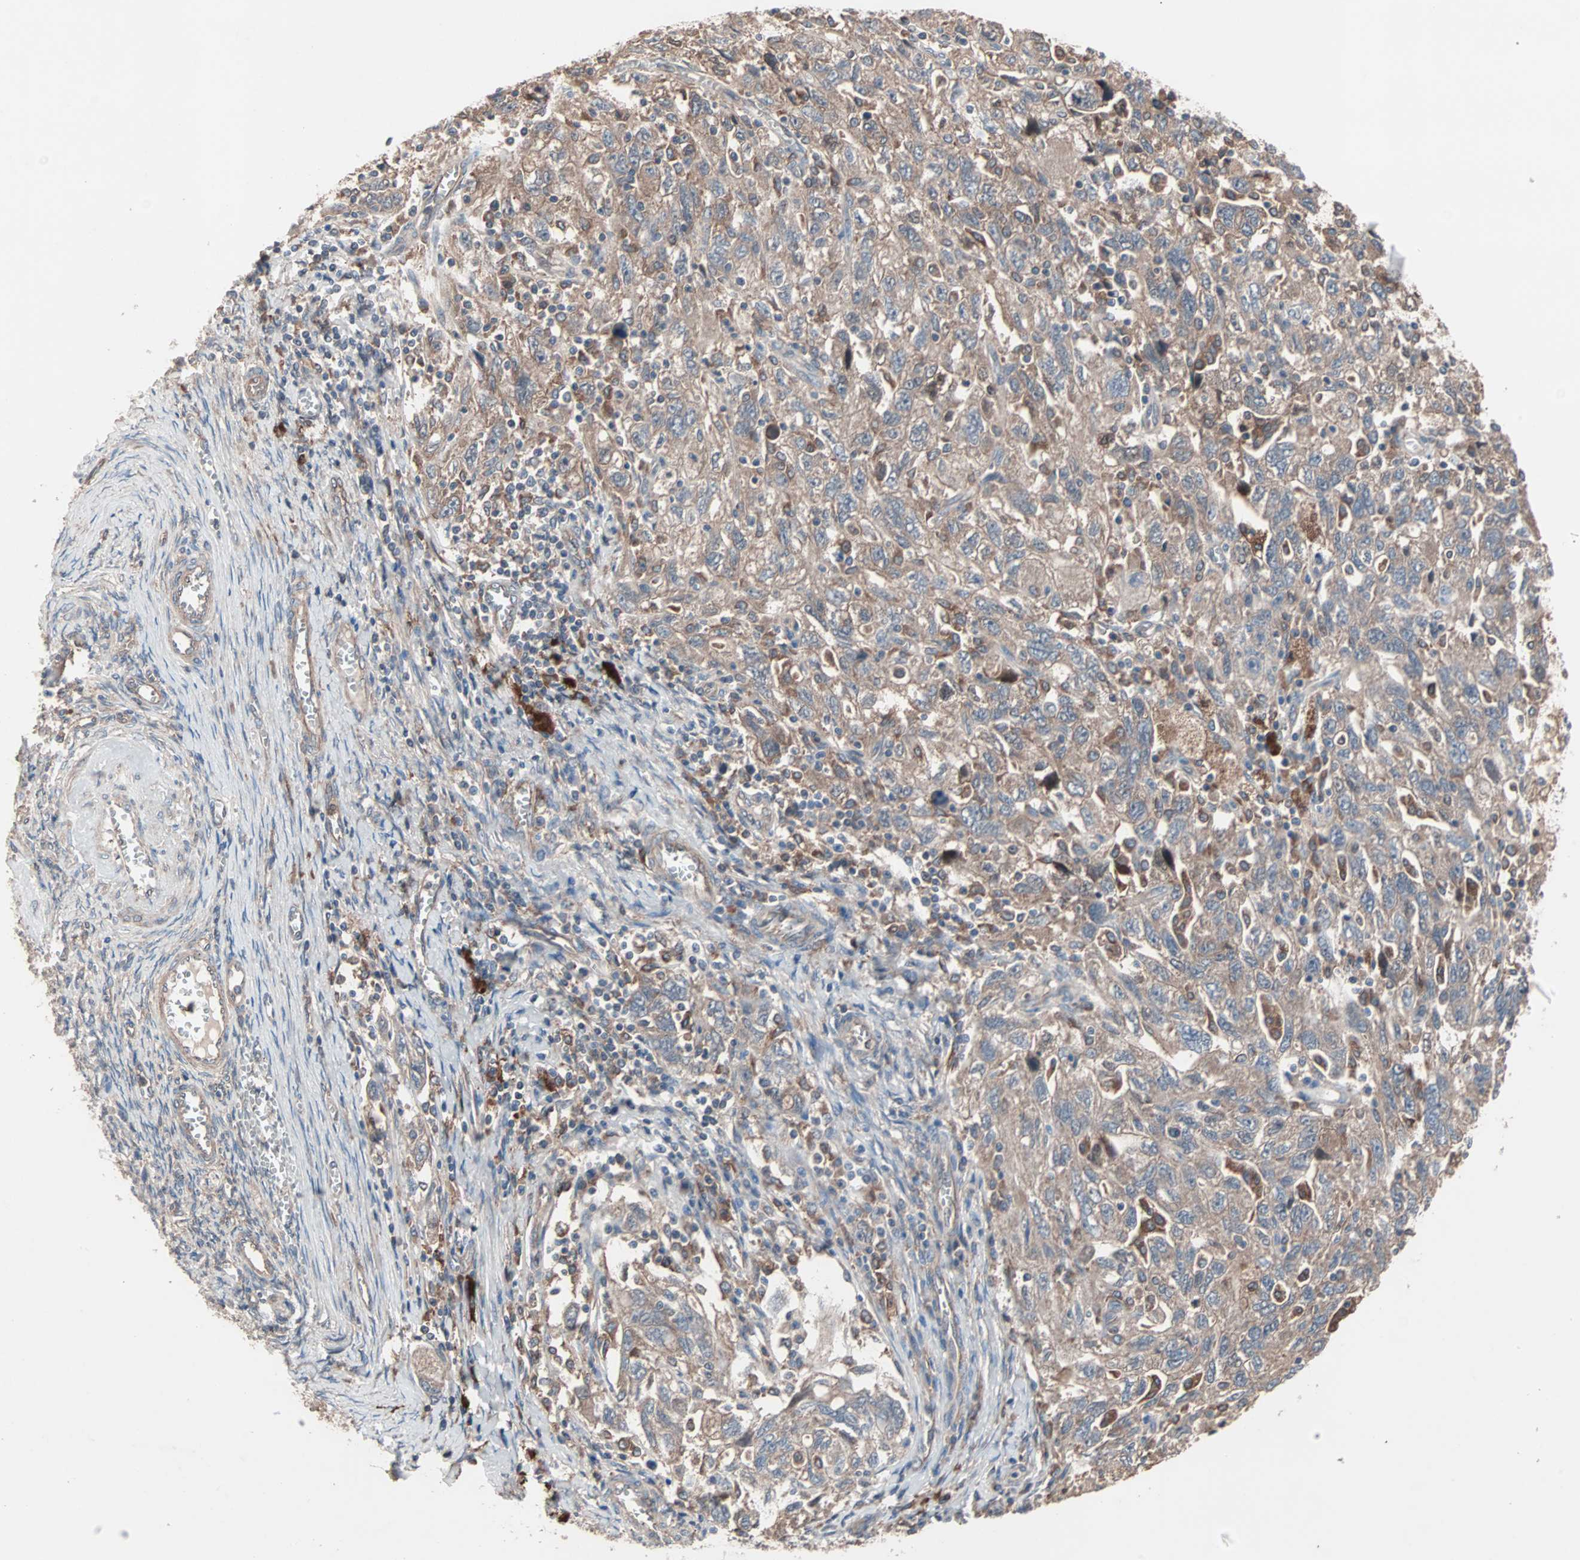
{"staining": {"intensity": "weak", "quantity": ">75%", "location": "cytoplasmic/membranous"}, "tissue": "ovarian cancer", "cell_type": "Tumor cells", "image_type": "cancer", "snomed": [{"axis": "morphology", "description": "Carcinoma, NOS"}, {"axis": "morphology", "description": "Cystadenocarcinoma, serous, NOS"}, {"axis": "topography", "description": "Ovary"}], "caption": "A low amount of weak cytoplasmic/membranous expression is identified in approximately >75% of tumor cells in carcinoma (ovarian) tissue.", "gene": "ATG7", "patient": {"sex": "female", "age": 69}}